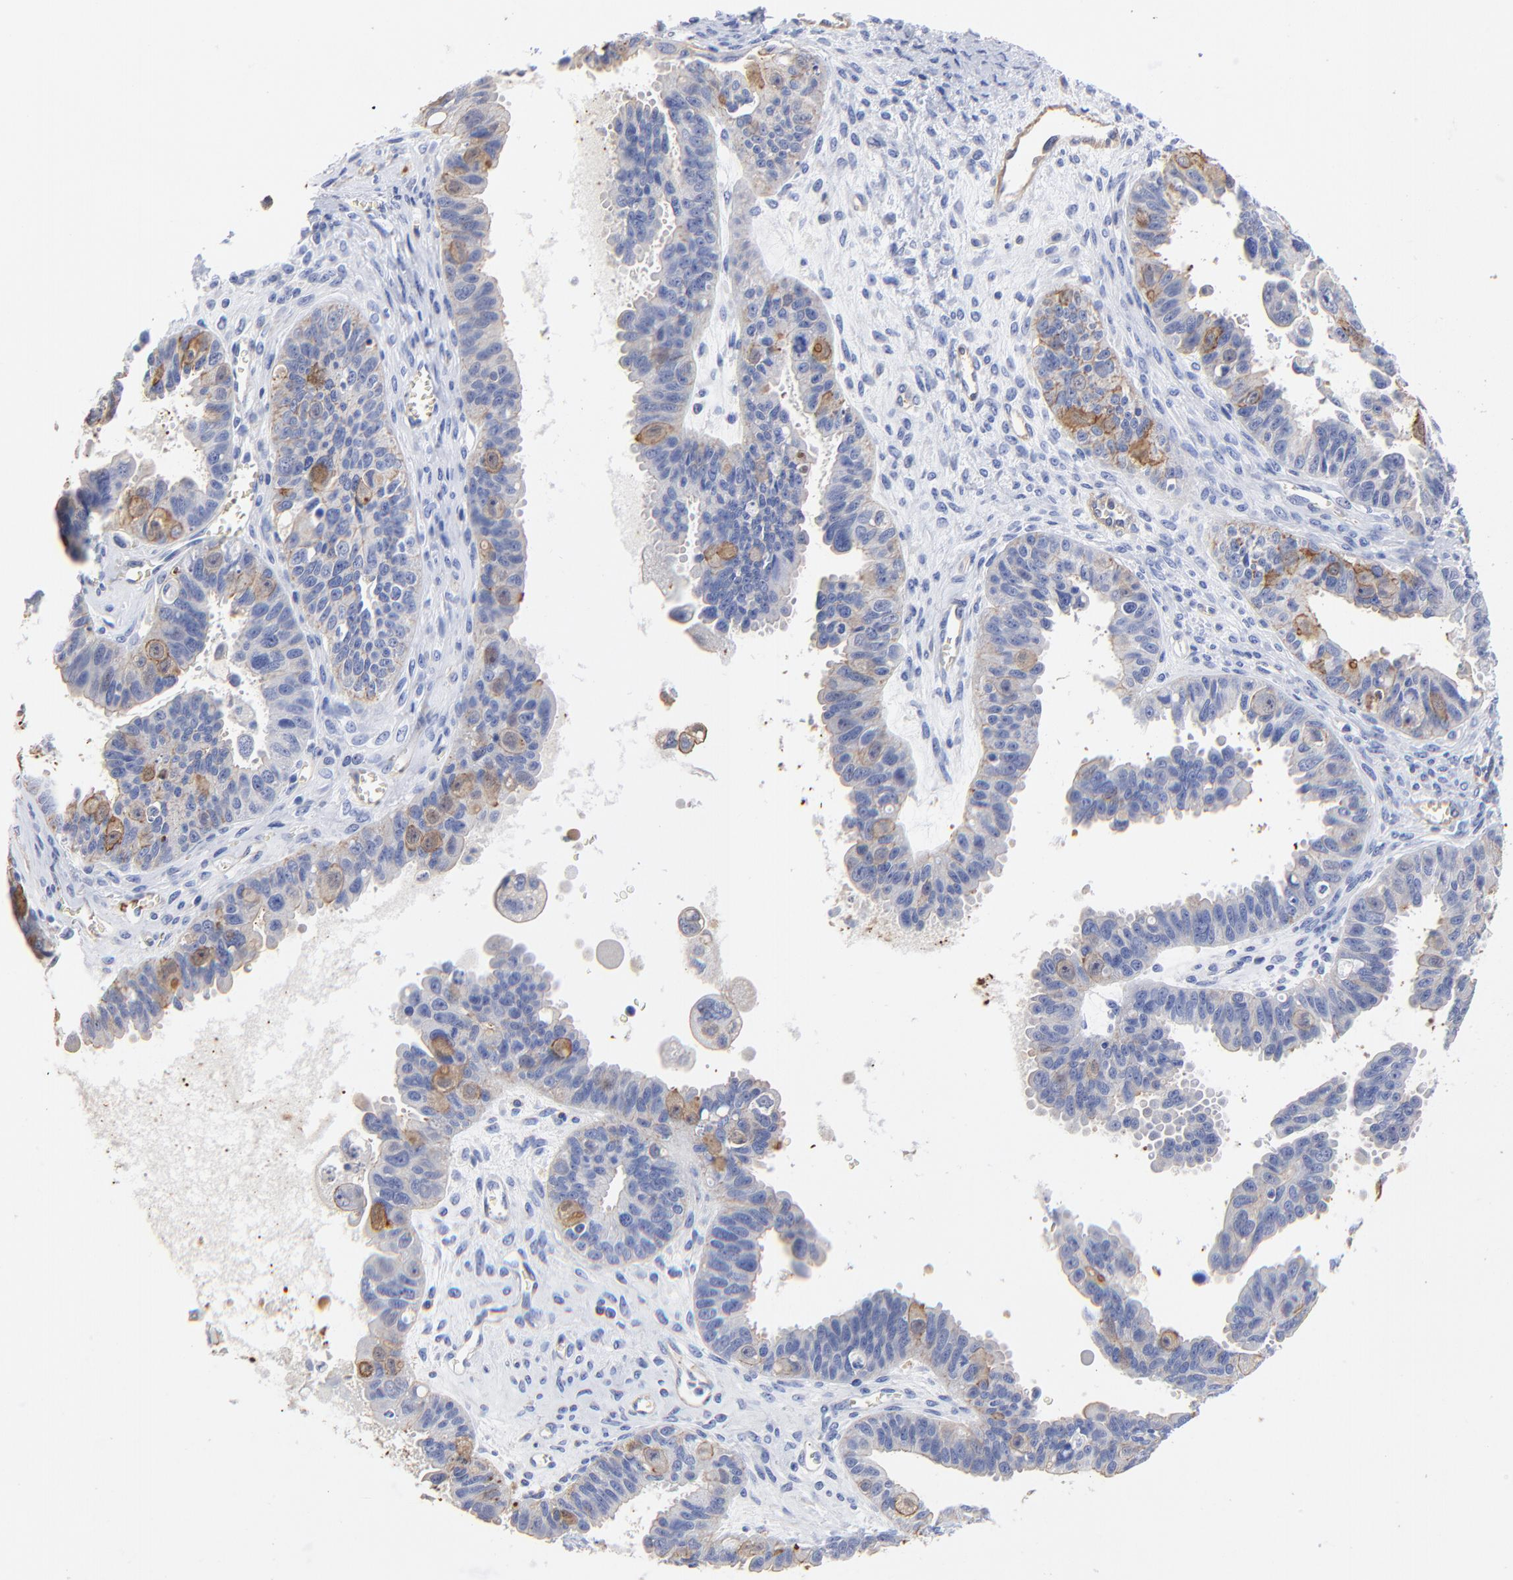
{"staining": {"intensity": "weak", "quantity": "<25%", "location": "cytoplasmic/membranous"}, "tissue": "ovarian cancer", "cell_type": "Tumor cells", "image_type": "cancer", "snomed": [{"axis": "morphology", "description": "Carcinoma, endometroid"}, {"axis": "topography", "description": "Ovary"}], "caption": "High magnification brightfield microscopy of ovarian cancer stained with DAB (brown) and counterstained with hematoxylin (blue): tumor cells show no significant staining.", "gene": "TAGLN2", "patient": {"sex": "female", "age": 85}}